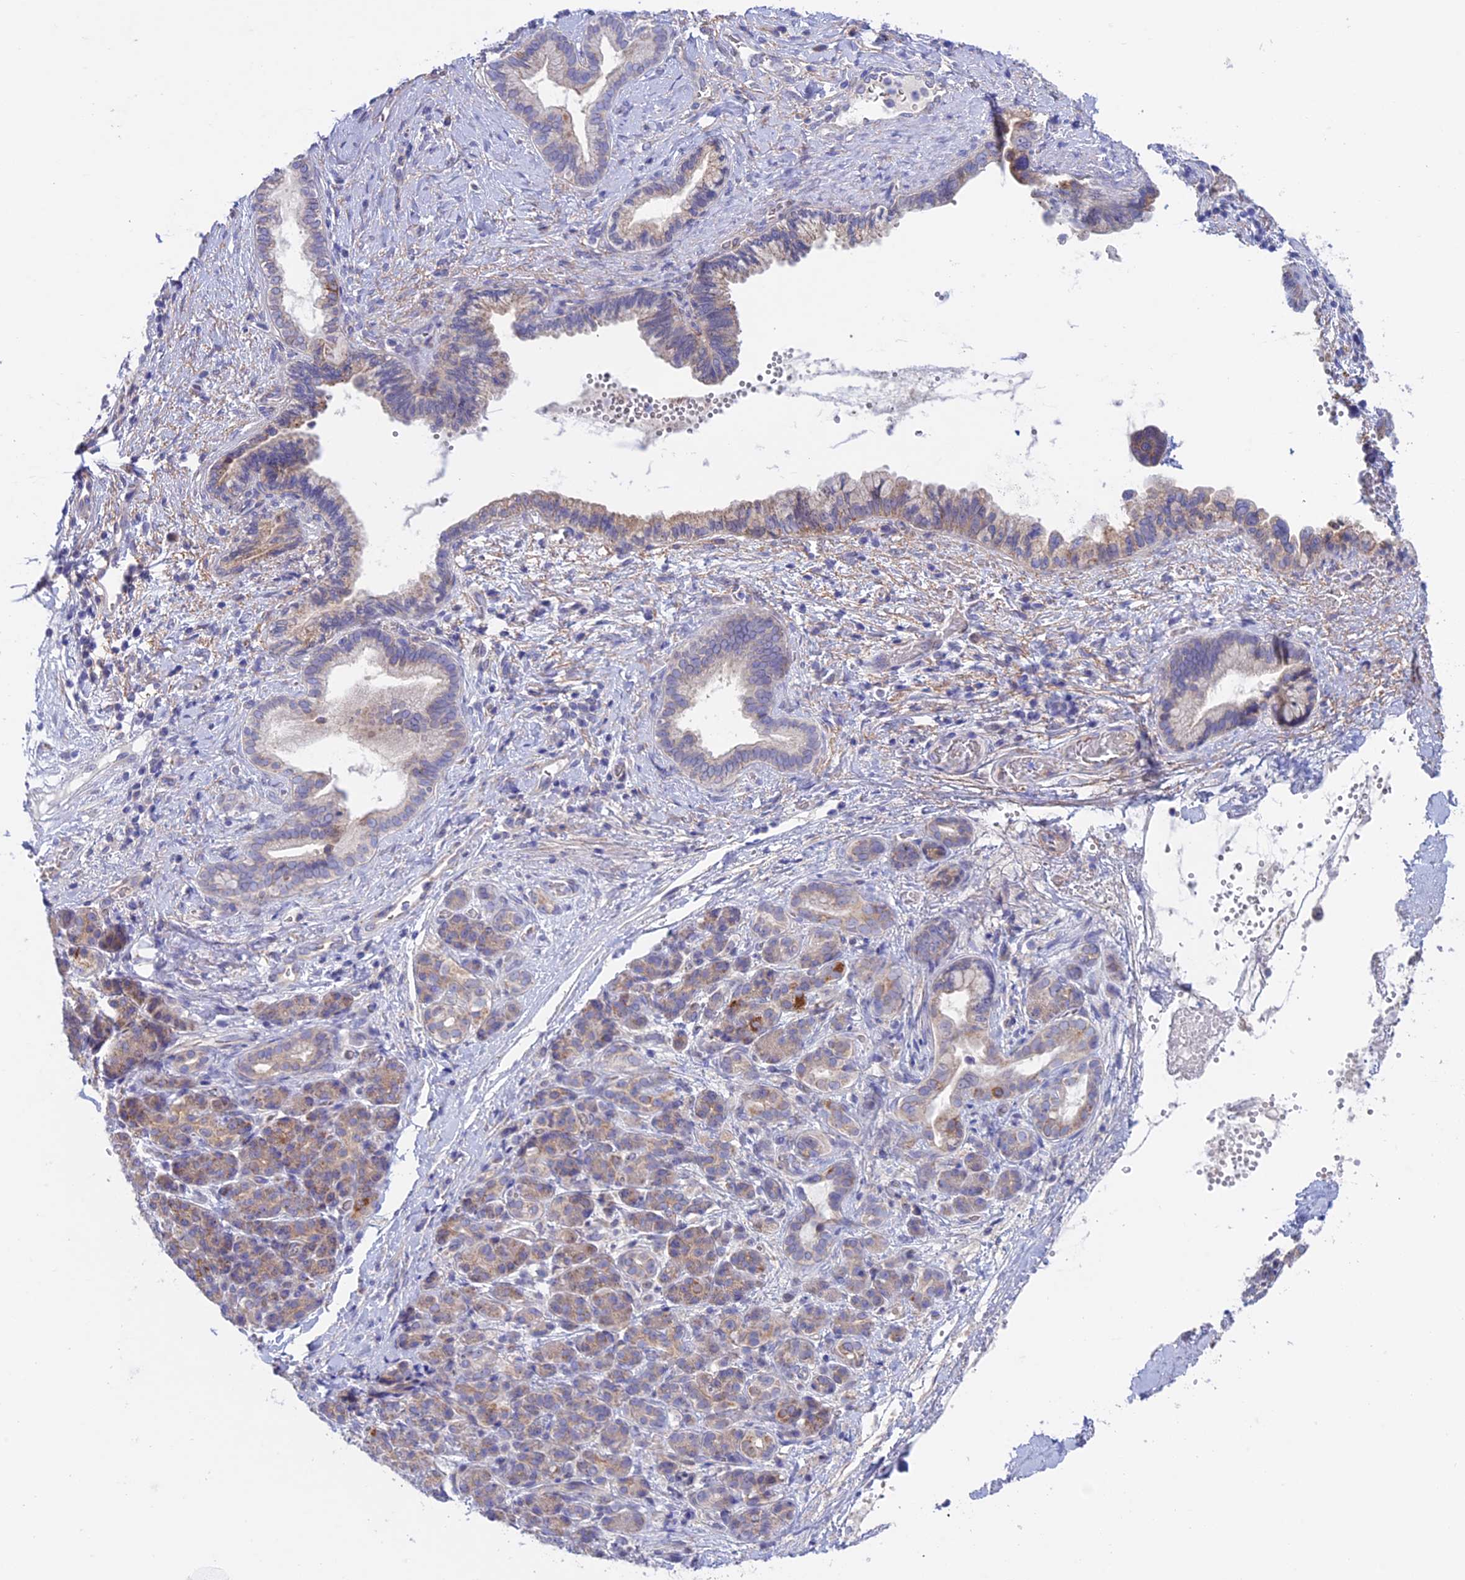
{"staining": {"intensity": "moderate", "quantity": "<25%", "location": "cytoplasmic/membranous"}, "tissue": "pancreatic cancer", "cell_type": "Tumor cells", "image_type": "cancer", "snomed": [{"axis": "morphology", "description": "Adenocarcinoma, NOS"}, {"axis": "topography", "description": "Pancreas"}], "caption": "Moderate cytoplasmic/membranous protein positivity is present in about <25% of tumor cells in pancreatic cancer (adenocarcinoma).", "gene": "ETFDH", "patient": {"sex": "male", "age": 59}}